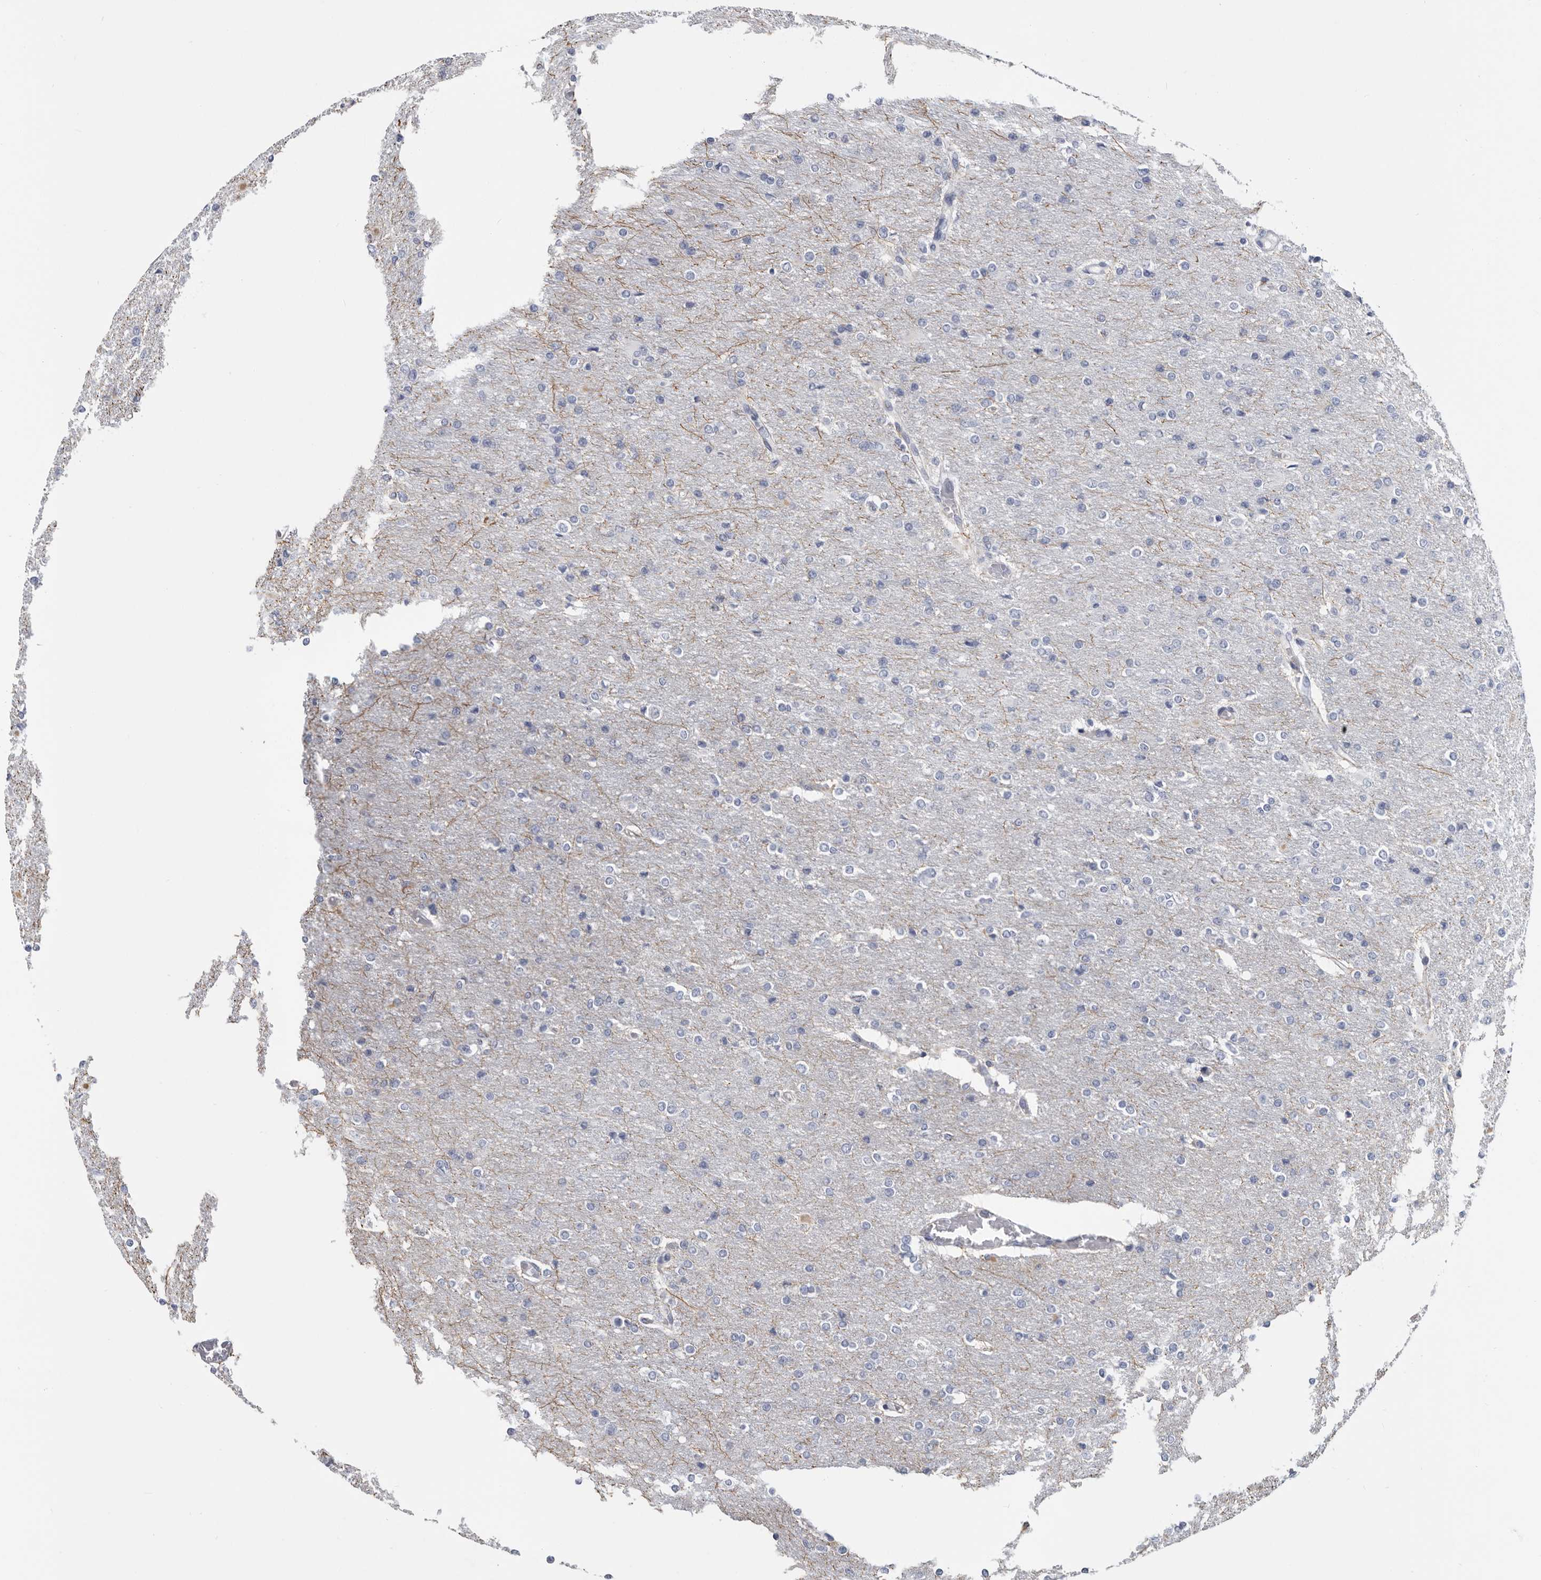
{"staining": {"intensity": "negative", "quantity": "none", "location": "none"}, "tissue": "glioma", "cell_type": "Tumor cells", "image_type": "cancer", "snomed": [{"axis": "morphology", "description": "Glioma, malignant, High grade"}, {"axis": "topography", "description": "Cerebral cortex"}], "caption": "Protein analysis of malignant glioma (high-grade) displays no significant expression in tumor cells.", "gene": "WRAP73", "patient": {"sex": "female", "age": 36}}